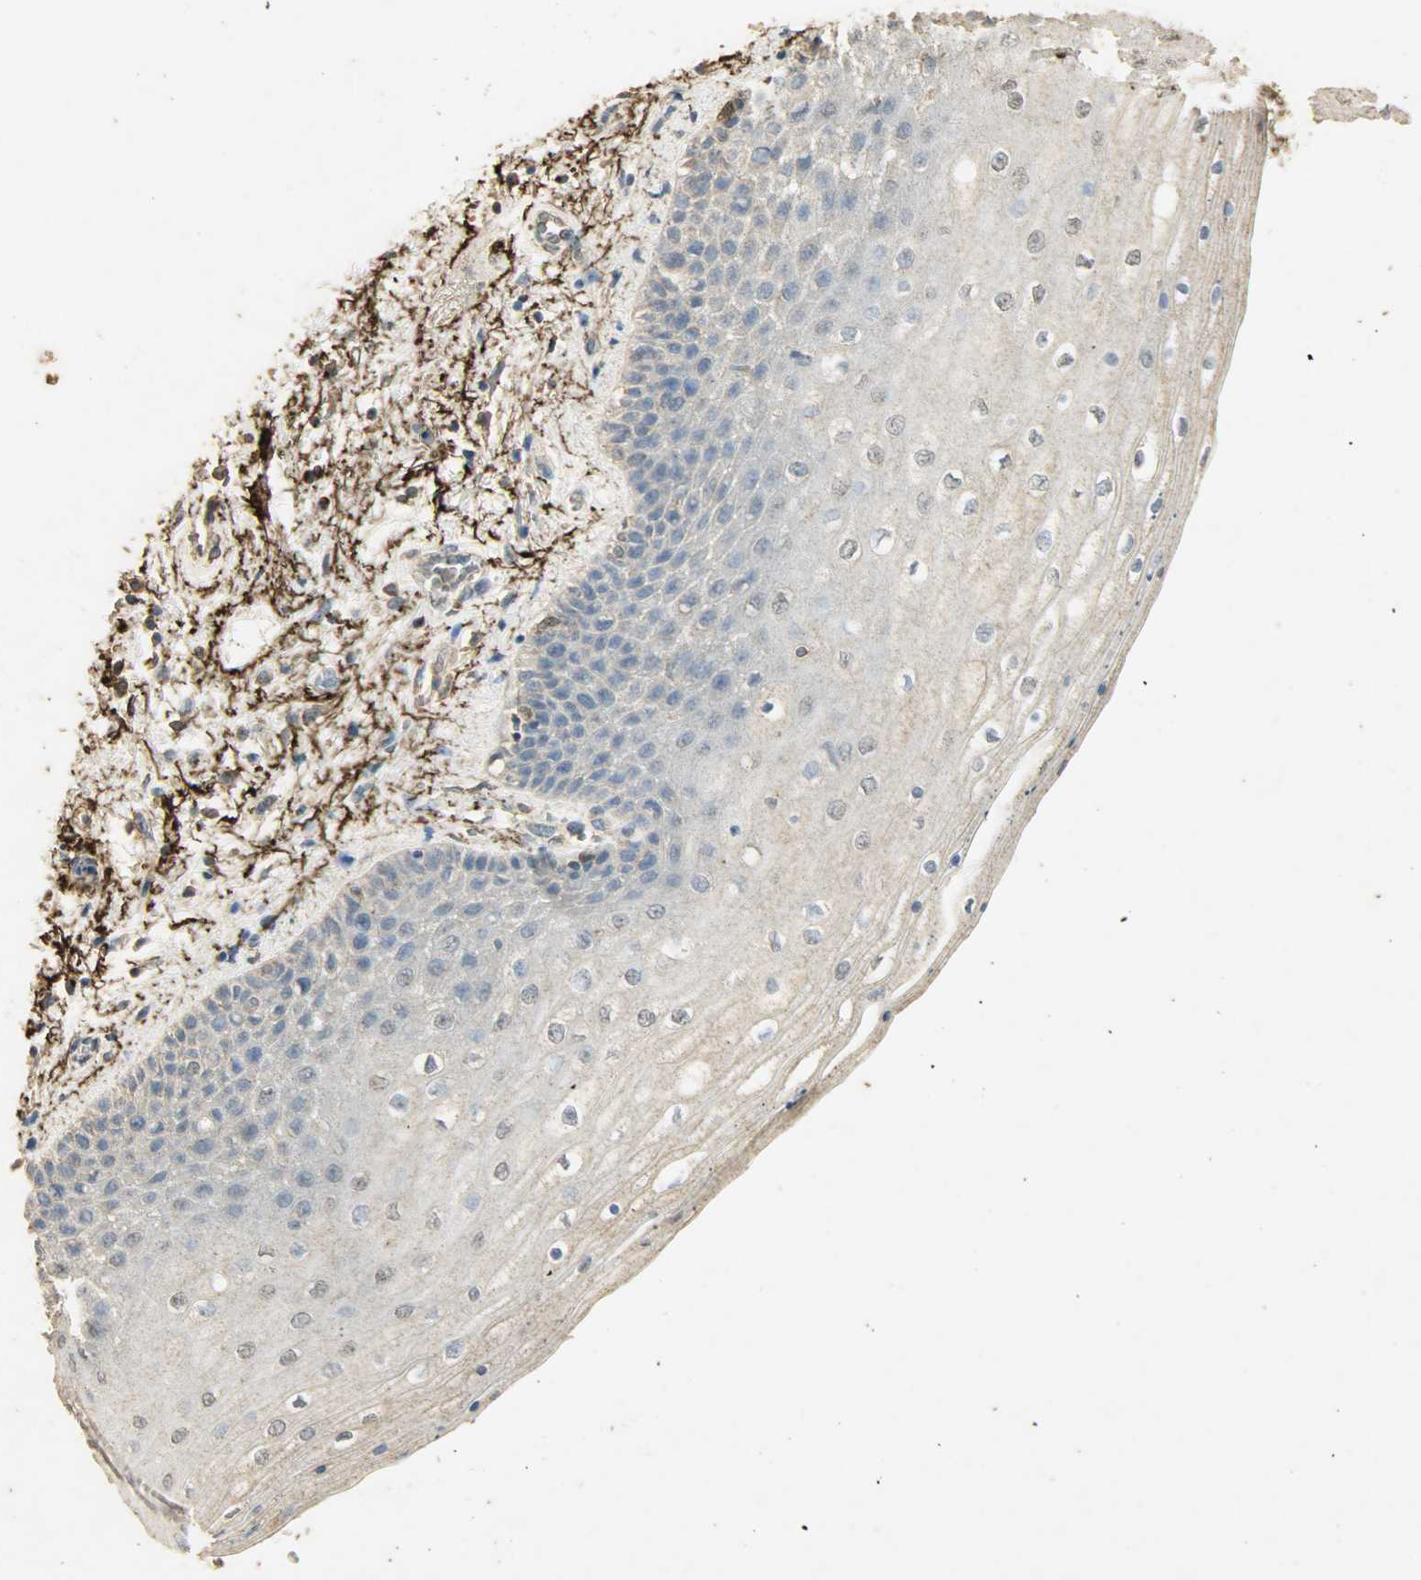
{"staining": {"intensity": "weak", "quantity": "<25%", "location": "cytoplasmic/membranous"}, "tissue": "skin", "cell_type": "Epidermal cells", "image_type": "normal", "snomed": [{"axis": "morphology", "description": "Normal tissue, NOS"}, {"axis": "topography", "description": "Anal"}], "caption": "Histopathology image shows no protein staining in epidermal cells of unremarkable skin.", "gene": "ASB9", "patient": {"sex": "female", "age": 46}}